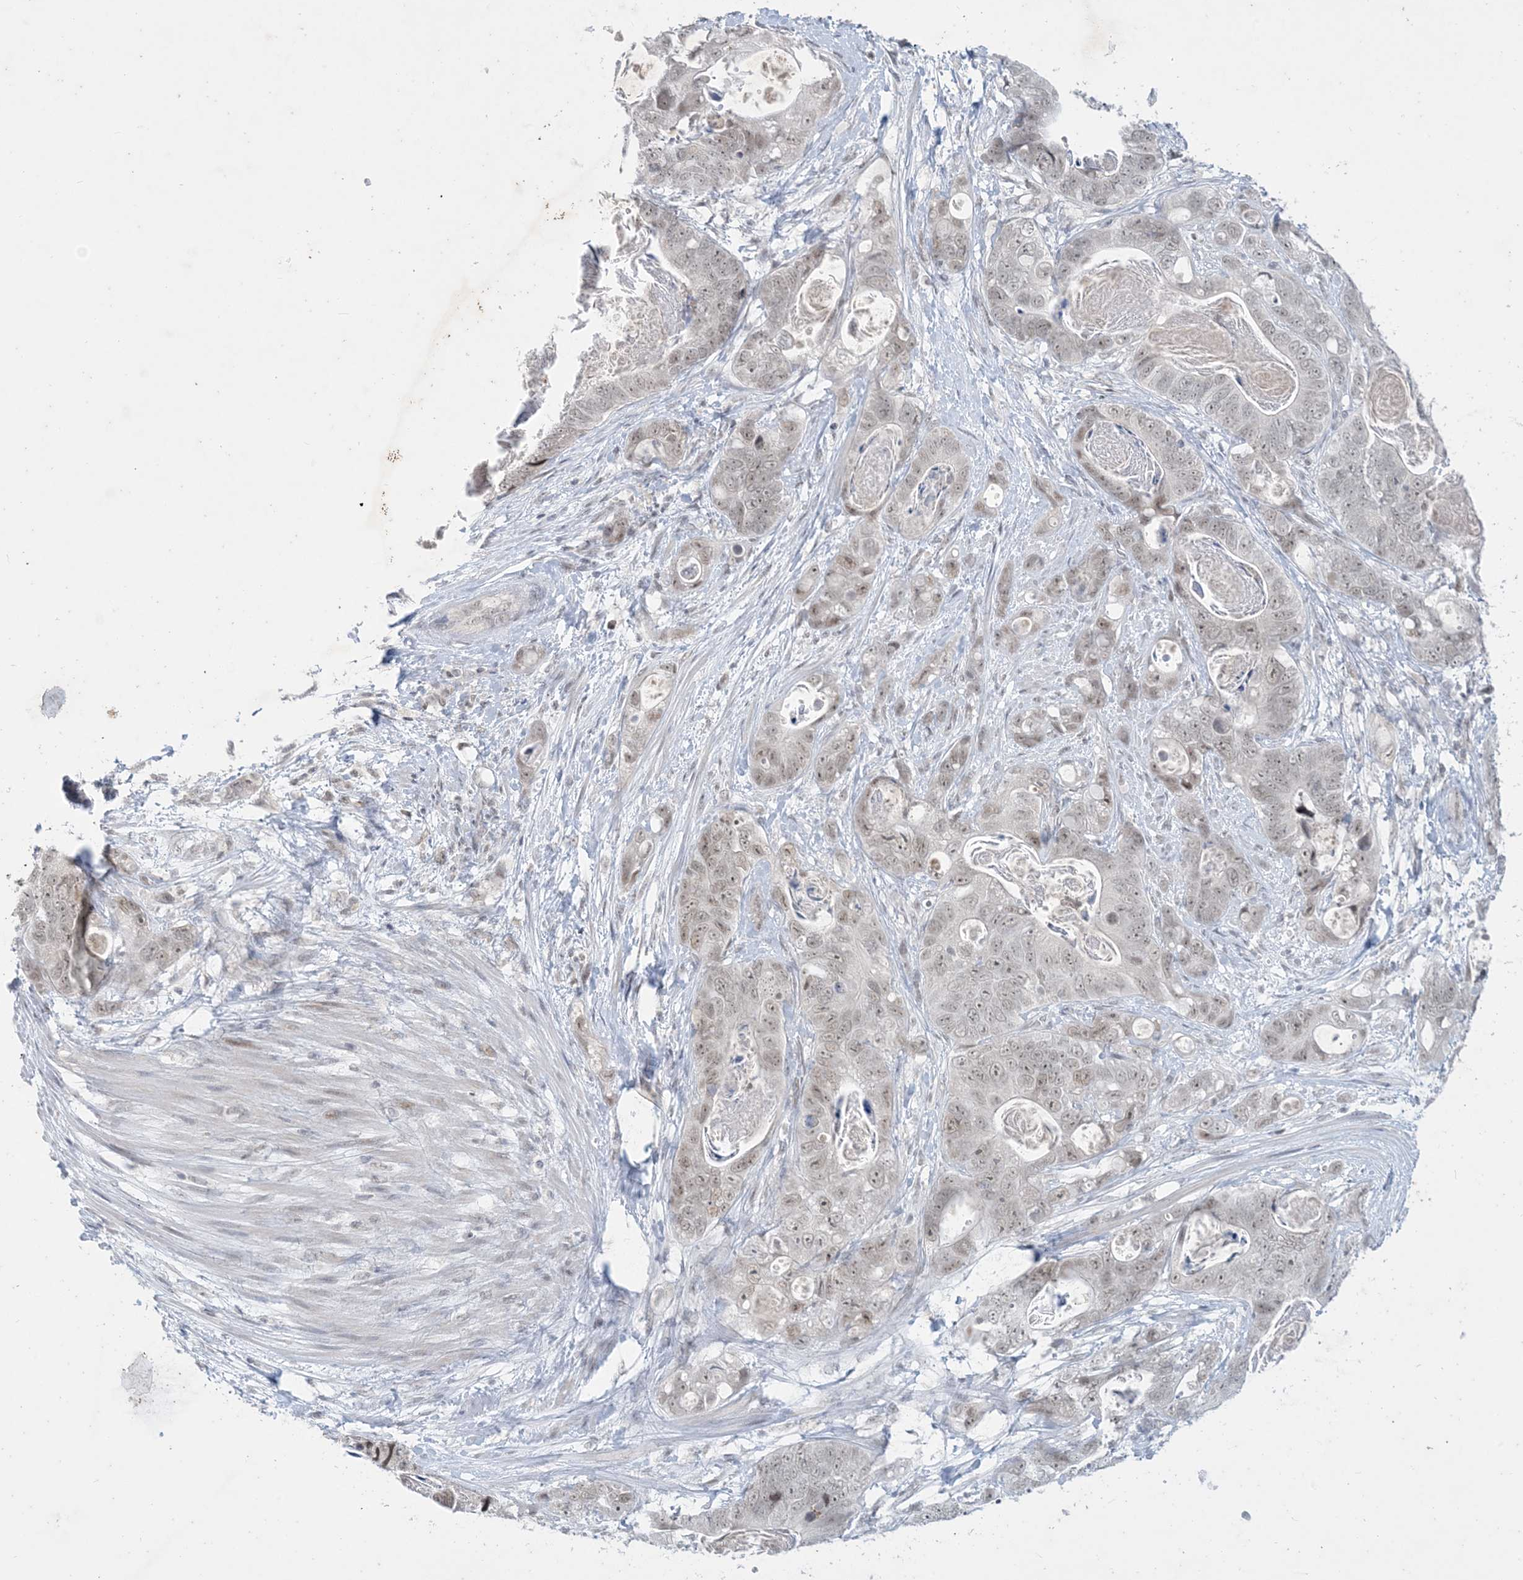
{"staining": {"intensity": "weak", "quantity": ">75%", "location": "nuclear"}, "tissue": "stomach cancer", "cell_type": "Tumor cells", "image_type": "cancer", "snomed": [{"axis": "morphology", "description": "Normal tissue, NOS"}, {"axis": "morphology", "description": "Adenocarcinoma, NOS"}, {"axis": "topography", "description": "Stomach"}], "caption": "Protein staining by IHC reveals weak nuclear staining in about >75% of tumor cells in stomach adenocarcinoma. The protein is stained brown, and the nuclei are stained in blue (DAB IHC with brightfield microscopy, high magnification).", "gene": "ZNF674", "patient": {"sex": "female", "age": 89}}